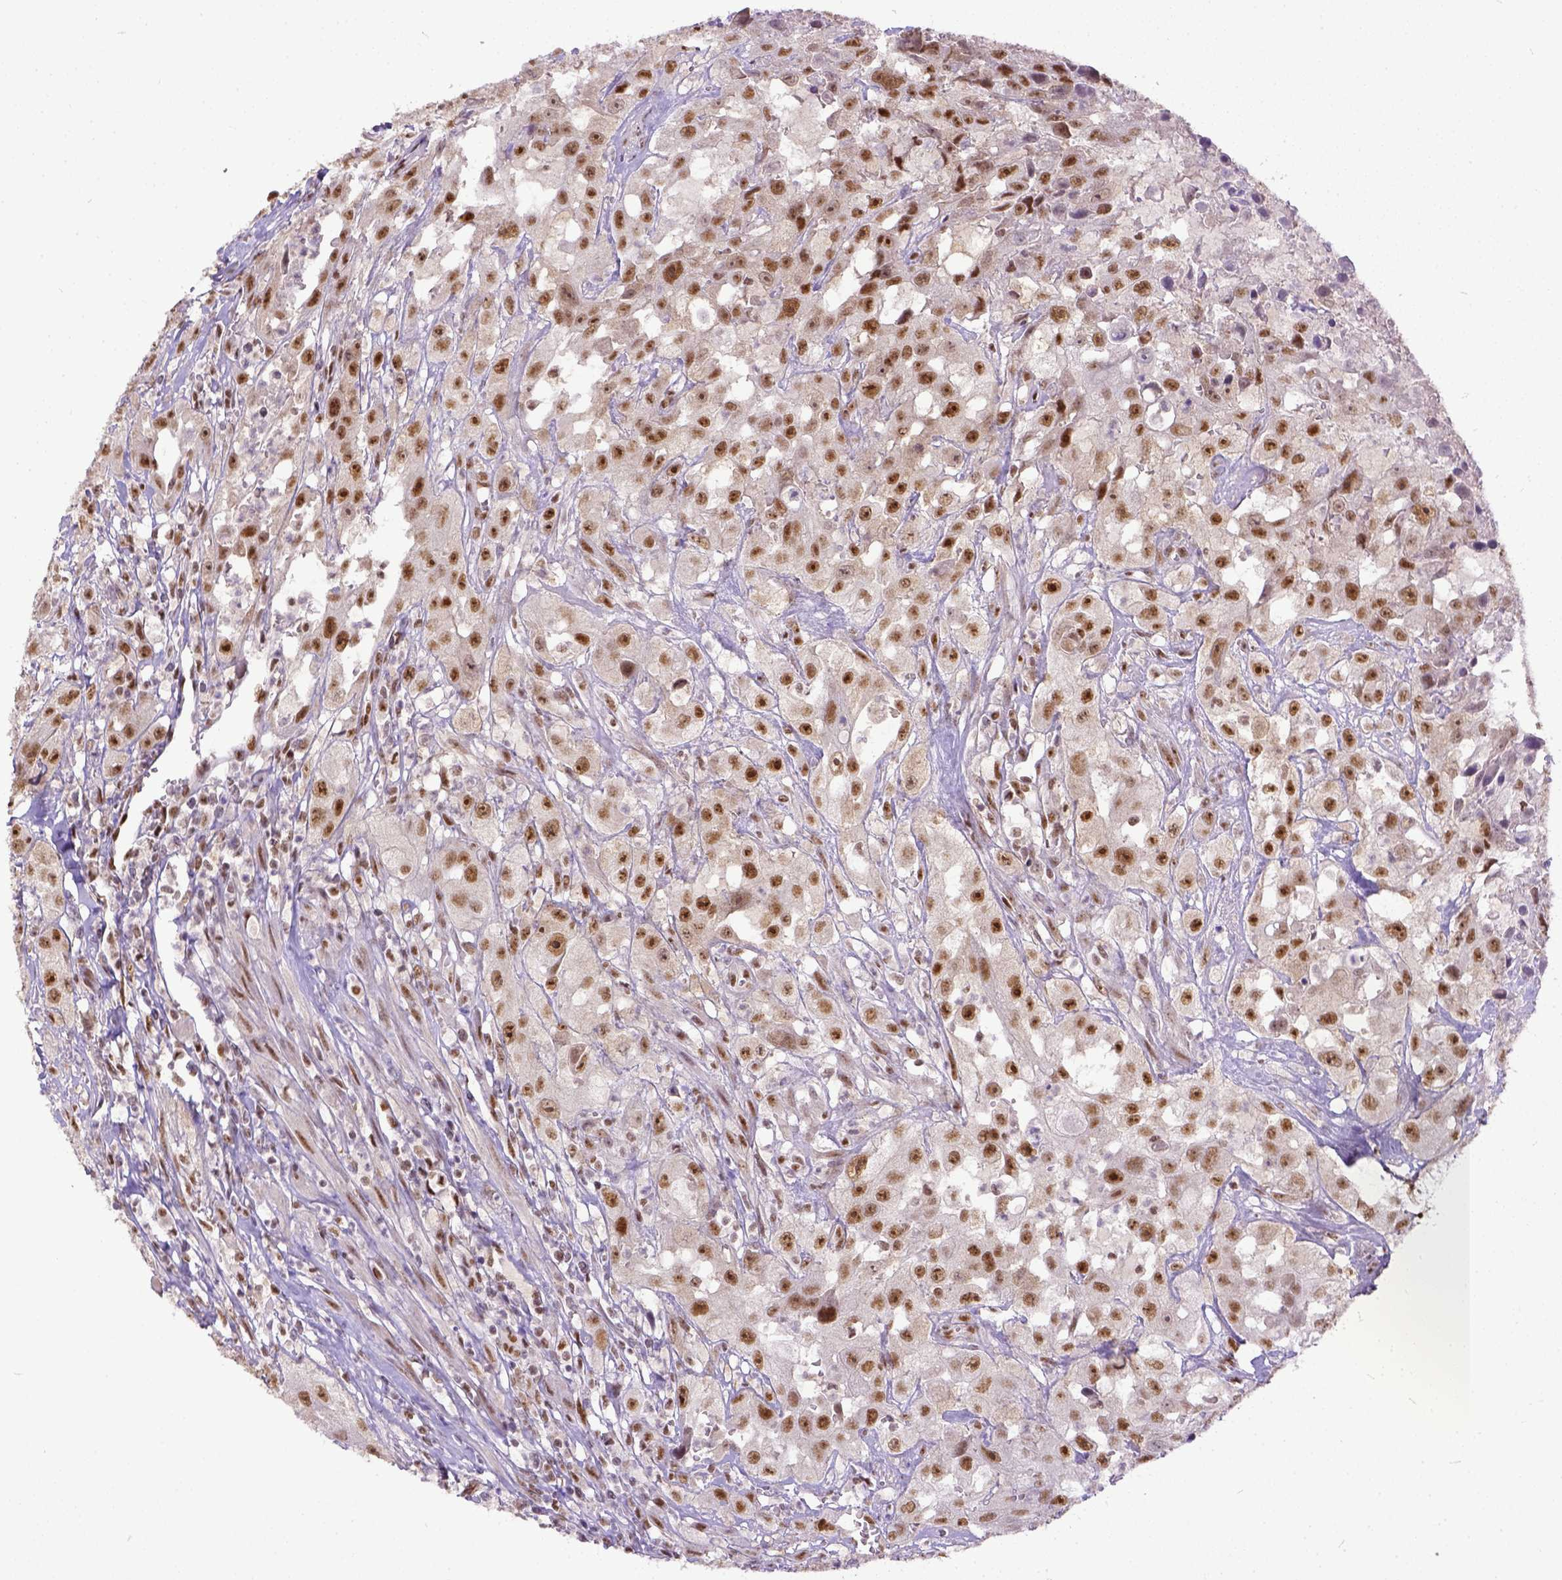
{"staining": {"intensity": "moderate", "quantity": ">75%", "location": "nuclear"}, "tissue": "urothelial cancer", "cell_type": "Tumor cells", "image_type": "cancer", "snomed": [{"axis": "morphology", "description": "Urothelial carcinoma, High grade"}, {"axis": "topography", "description": "Urinary bladder"}], "caption": "Immunohistochemistry image of neoplastic tissue: high-grade urothelial carcinoma stained using IHC shows medium levels of moderate protein expression localized specifically in the nuclear of tumor cells, appearing as a nuclear brown color.", "gene": "ERCC1", "patient": {"sex": "male", "age": 79}}